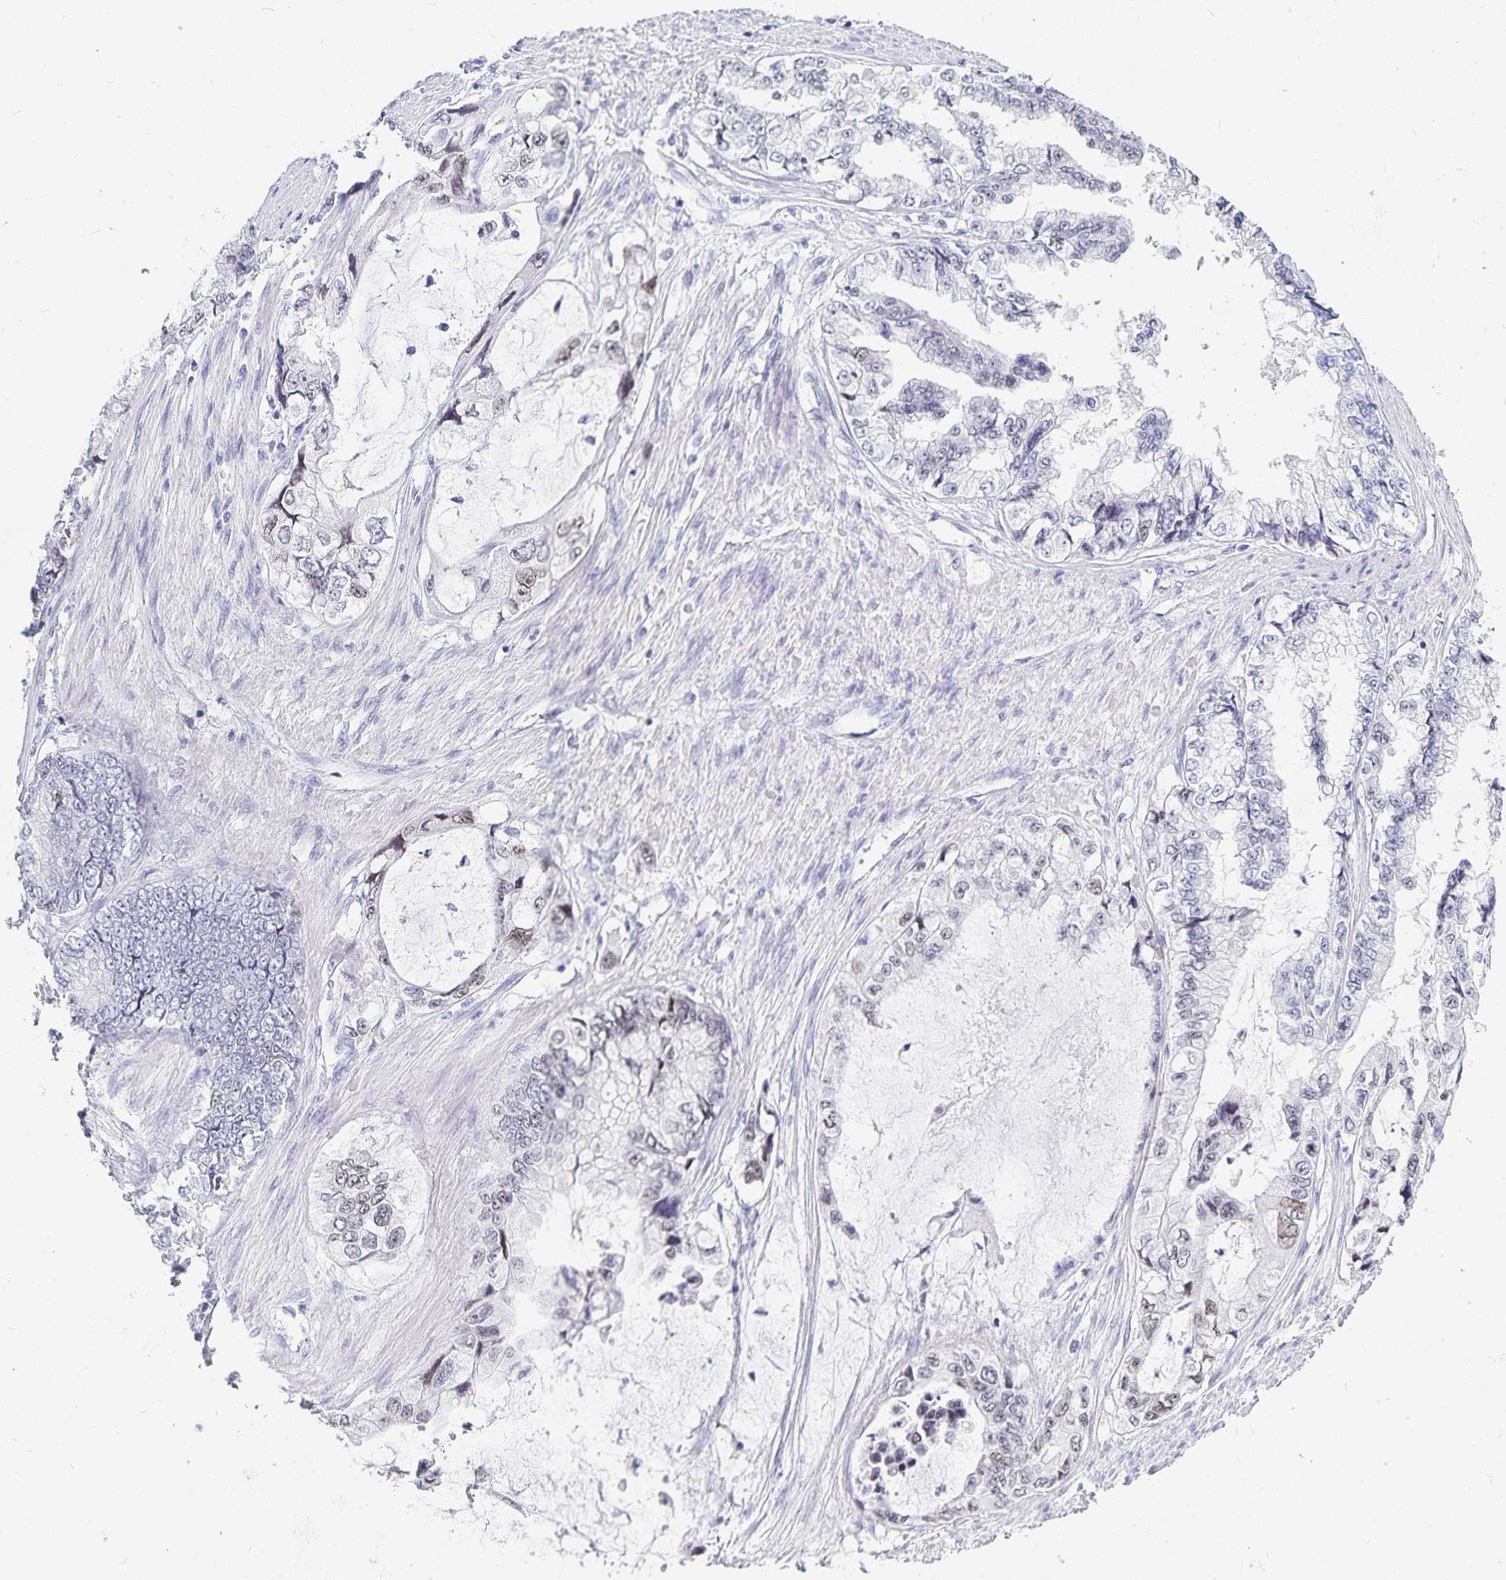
{"staining": {"intensity": "weak", "quantity": "<25%", "location": "nuclear"}, "tissue": "stomach cancer", "cell_type": "Tumor cells", "image_type": "cancer", "snomed": [{"axis": "morphology", "description": "Adenocarcinoma, NOS"}, {"axis": "topography", "description": "Pancreas"}, {"axis": "topography", "description": "Stomach, upper"}, {"axis": "topography", "description": "Stomach"}], "caption": "DAB (3,3'-diaminobenzidine) immunohistochemical staining of human stomach cancer (adenocarcinoma) demonstrates no significant staining in tumor cells.", "gene": "HMGB3", "patient": {"sex": "male", "age": 77}}